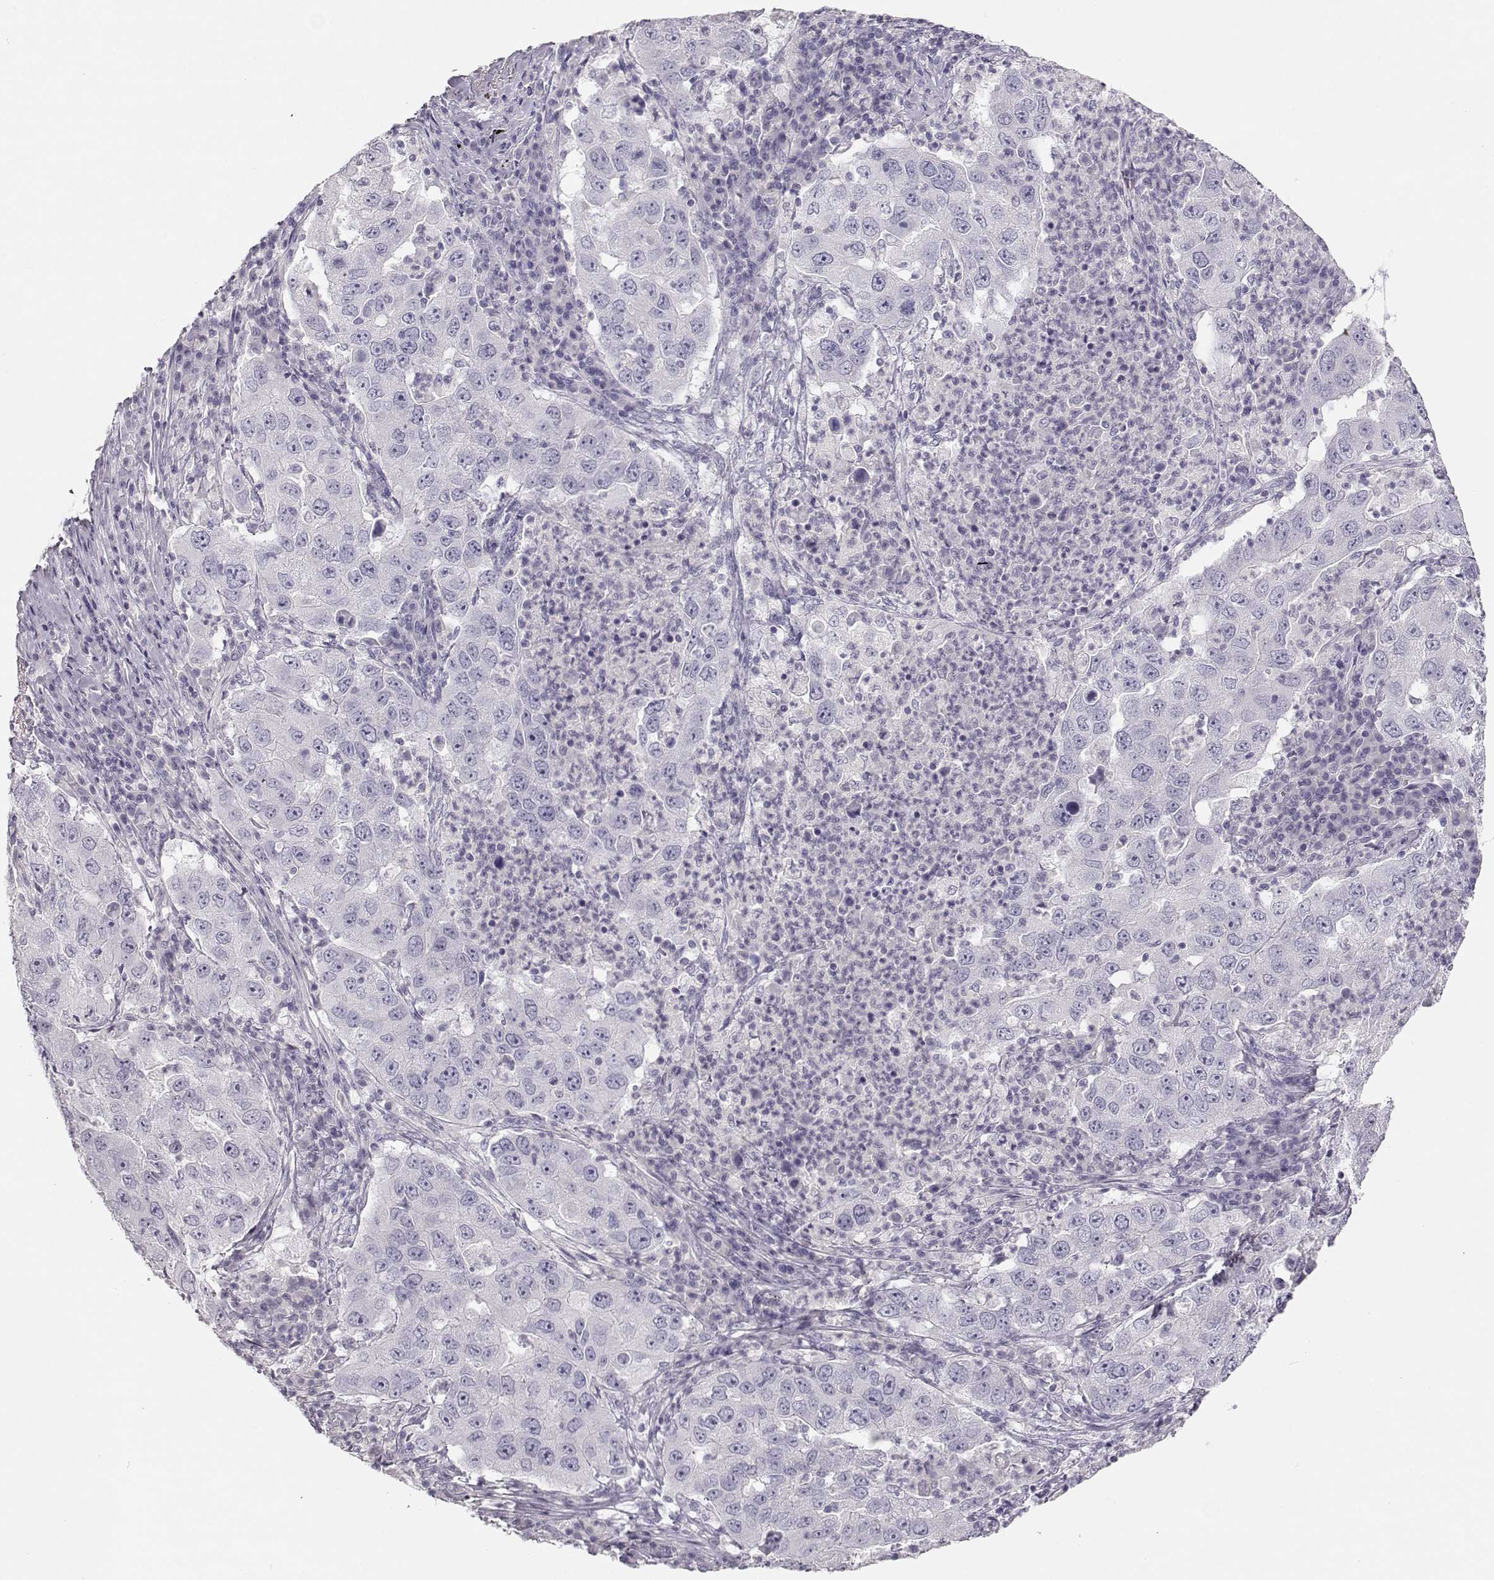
{"staining": {"intensity": "negative", "quantity": "none", "location": "none"}, "tissue": "lung cancer", "cell_type": "Tumor cells", "image_type": "cancer", "snomed": [{"axis": "morphology", "description": "Adenocarcinoma, NOS"}, {"axis": "topography", "description": "Lung"}], "caption": "The IHC image has no significant positivity in tumor cells of adenocarcinoma (lung) tissue. (DAB (3,3'-diaminobenzidine) IHC visualized using brightfield microscopy, high magnification).", "gene": "LEPR", "patient": {"sex": "male", "age": 73}}